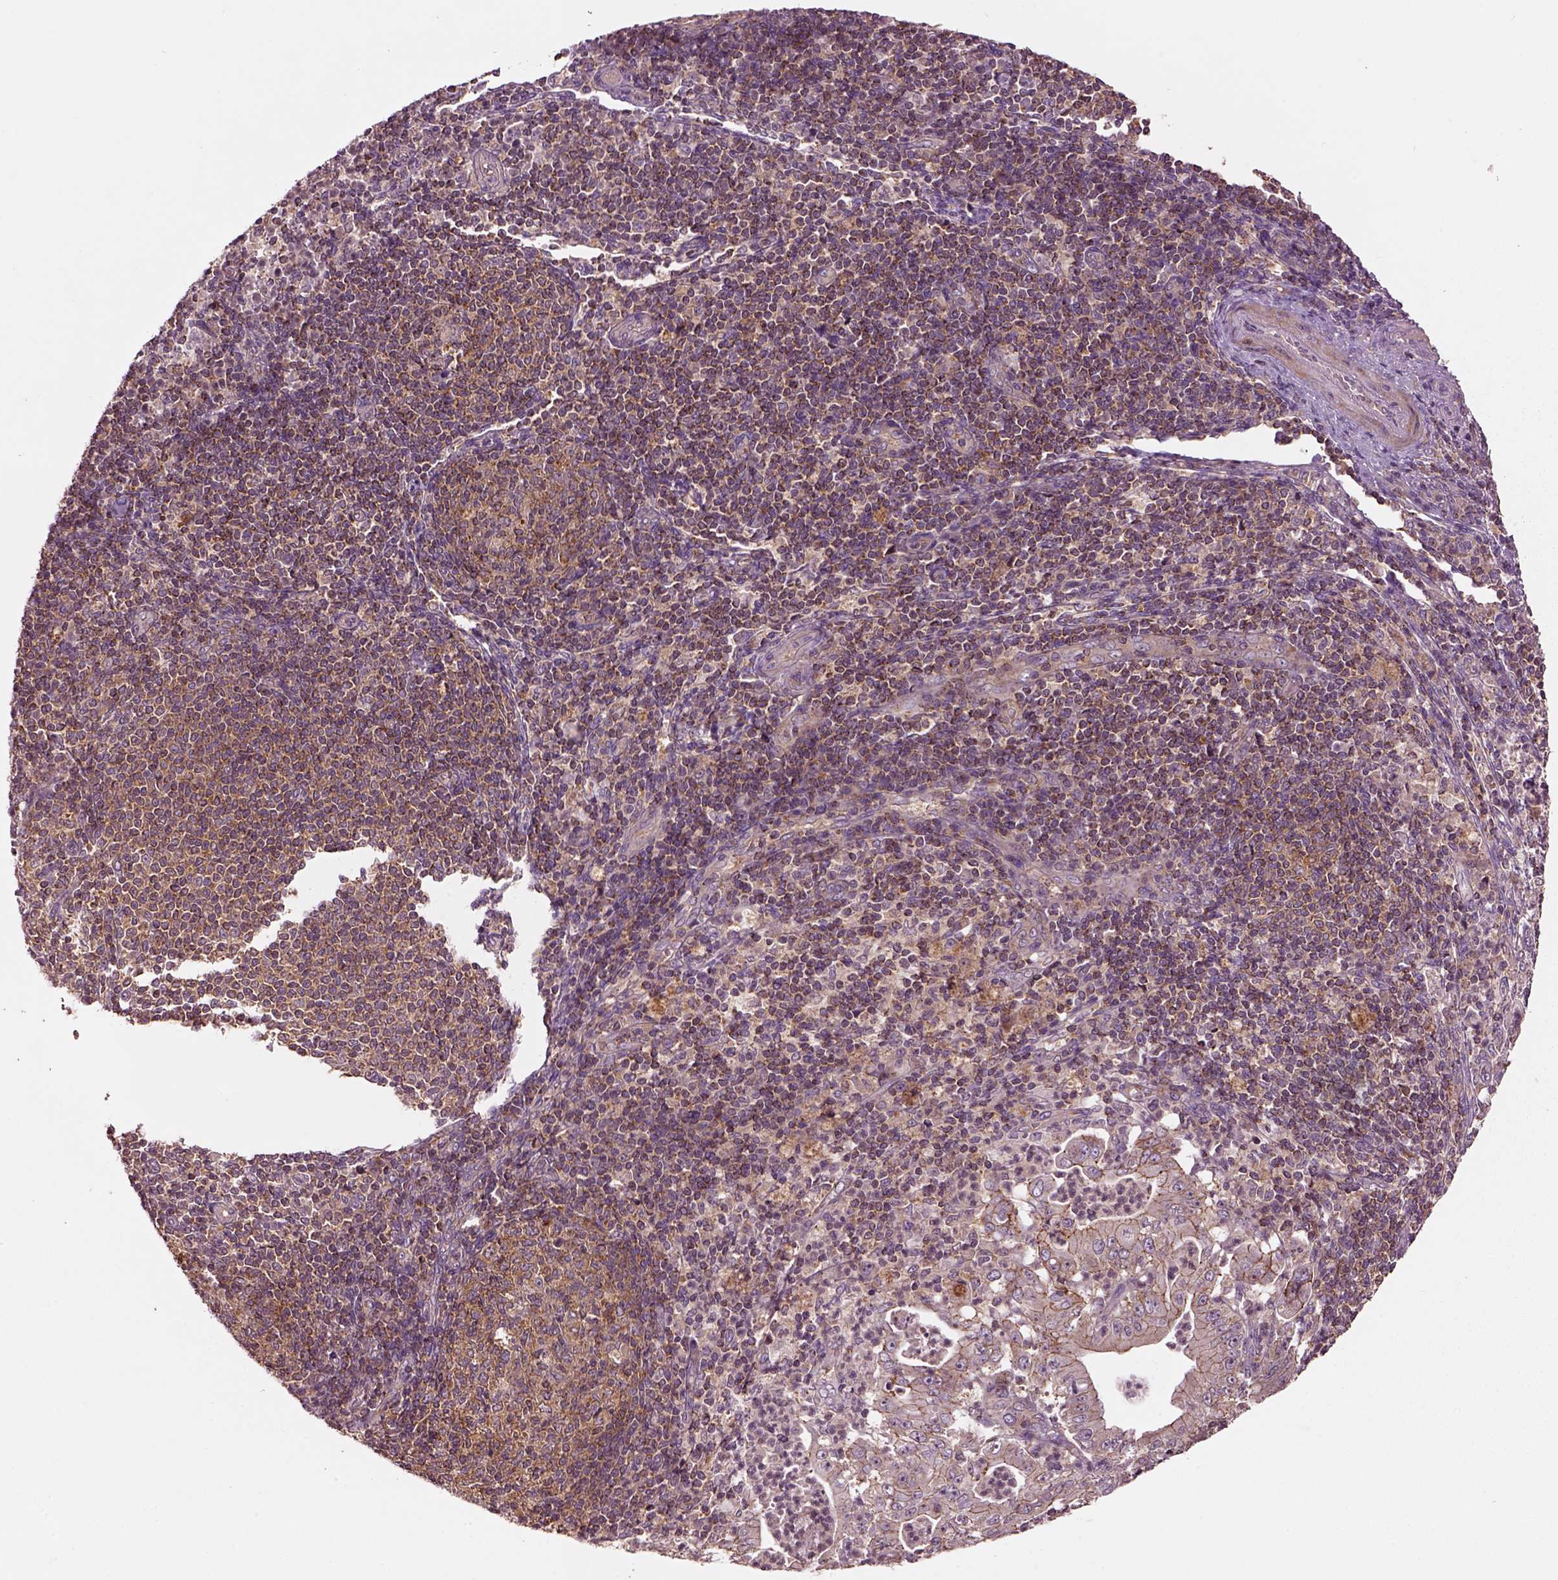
{"staining": {"intensity": "moderate", "quantity": "25%-75%", "location": "cytoplasmic/membranous"}, "tissue": "pancreatic cancer", "cell_type": "Tumor cells", "image_type": "cancer", "snomed": [{"axis": "morphology", "description": "Adenocarcinoma, NOS"}, {"axis": "topography", "description": "Pancreas"}], "caption": "The micrograph demonstrates staining of pancreatic cancer (adenocarcinoma), revealing moderate cytoplasmic/membranous protein positivity (brown color) within tumor cells. (DAB = brown stain, brightfield microscopy at high magnification).", "gene": "MTHFS", "patient": {"sex": "male", "age": 71}}